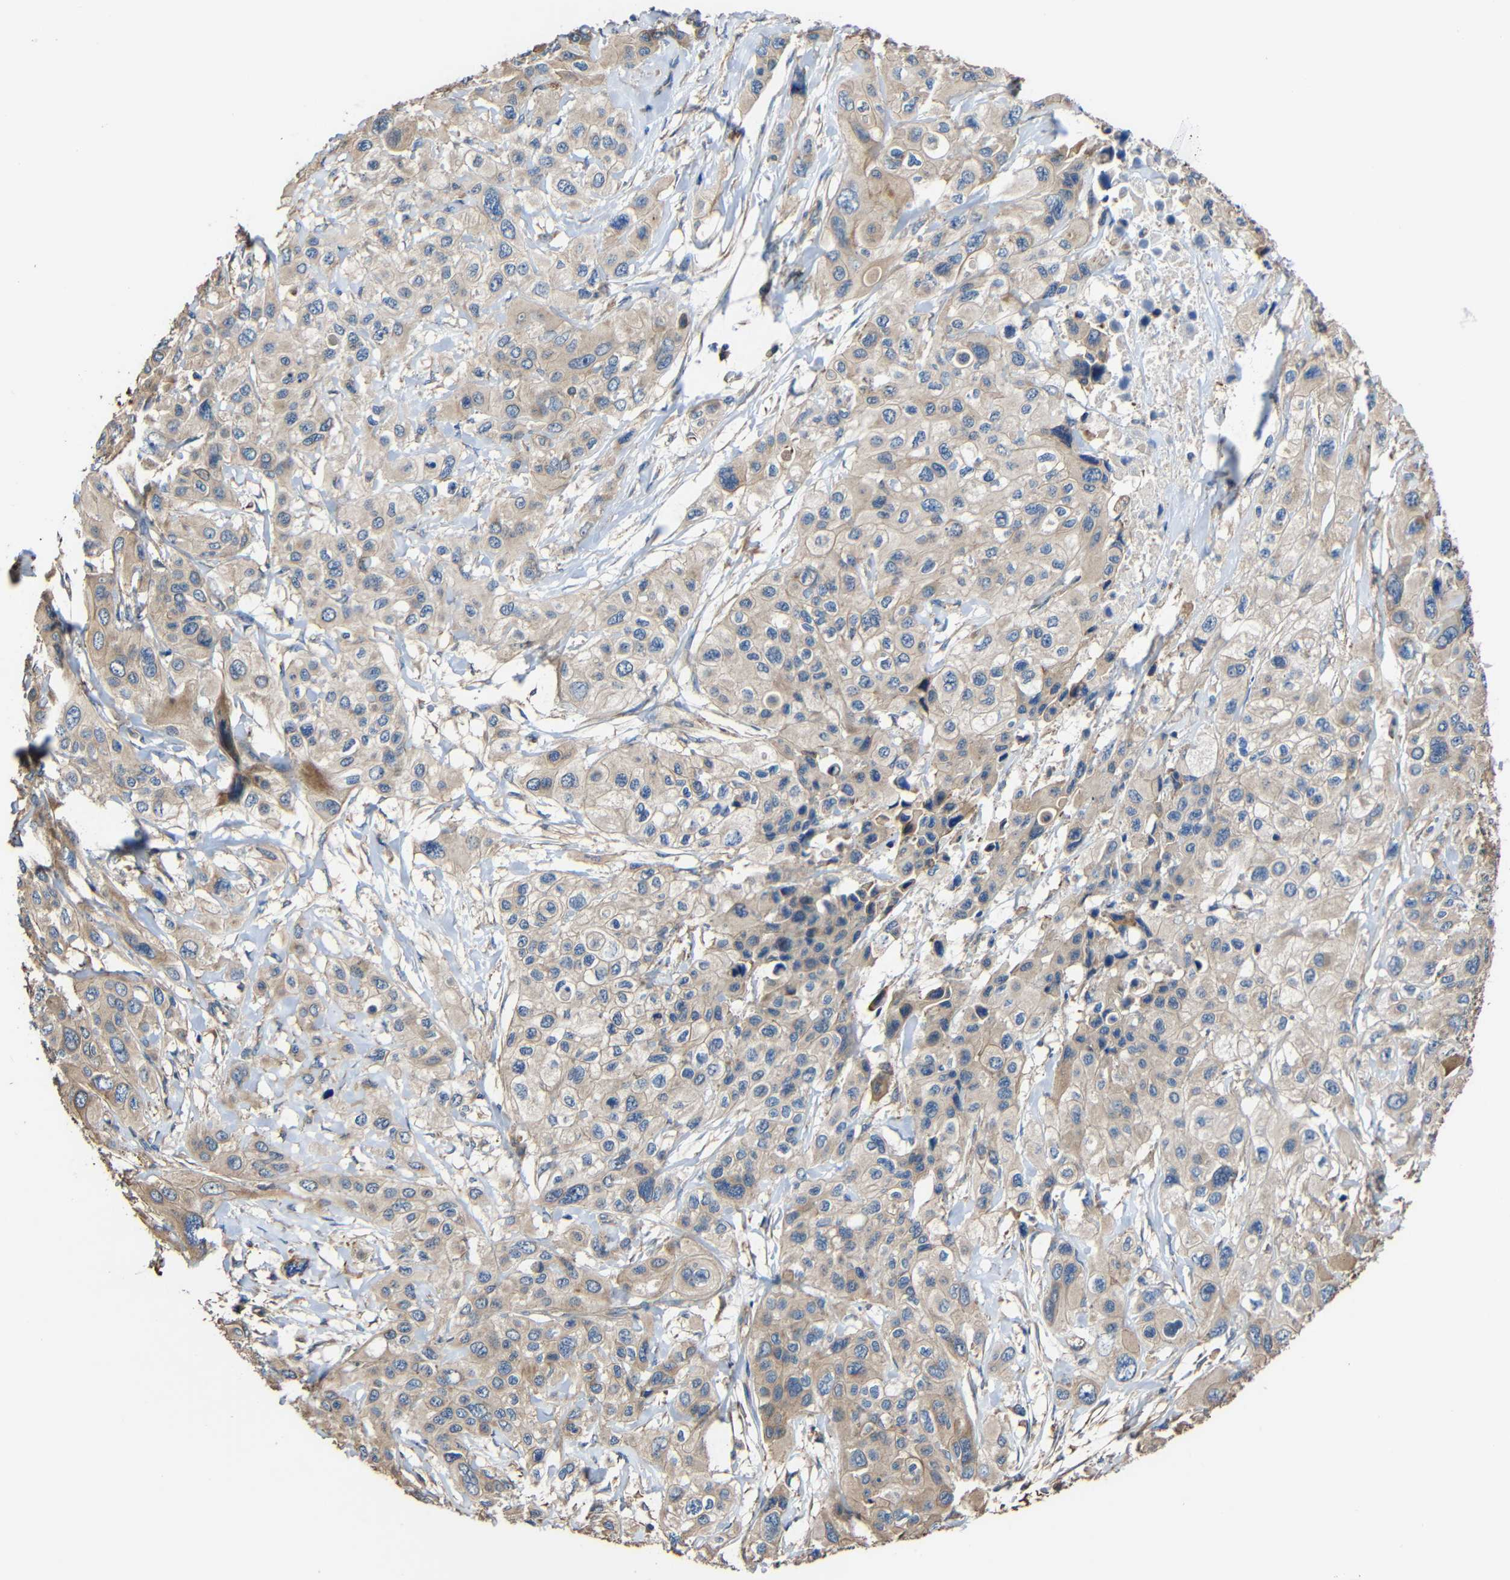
{"staining": {"intensity": "weak", "quantity": "25%-75%", "location": "cytoplasmic/membranous"}, "tissue": "pancreatic cancer", "cell_type": "Tumor cells", "image_type": "cancer", "snomed": [{"axis": "morphology", "description": "Adenocarcinoma, NOS"}, {"axis": "topography", "description": "Pancreas"}], "caption": "Pancreatic cancer (adenocarcinoma) stained with DAB immunohistochemistry (IHC) shows low levels of weak cytoplasmic/membranous expression in about 25%-75% of tumor cells. (IHC, brightfield microscopy, high magnification).", "gene": "RHOT2", "patient": {"sex": "male", "age": 73}}